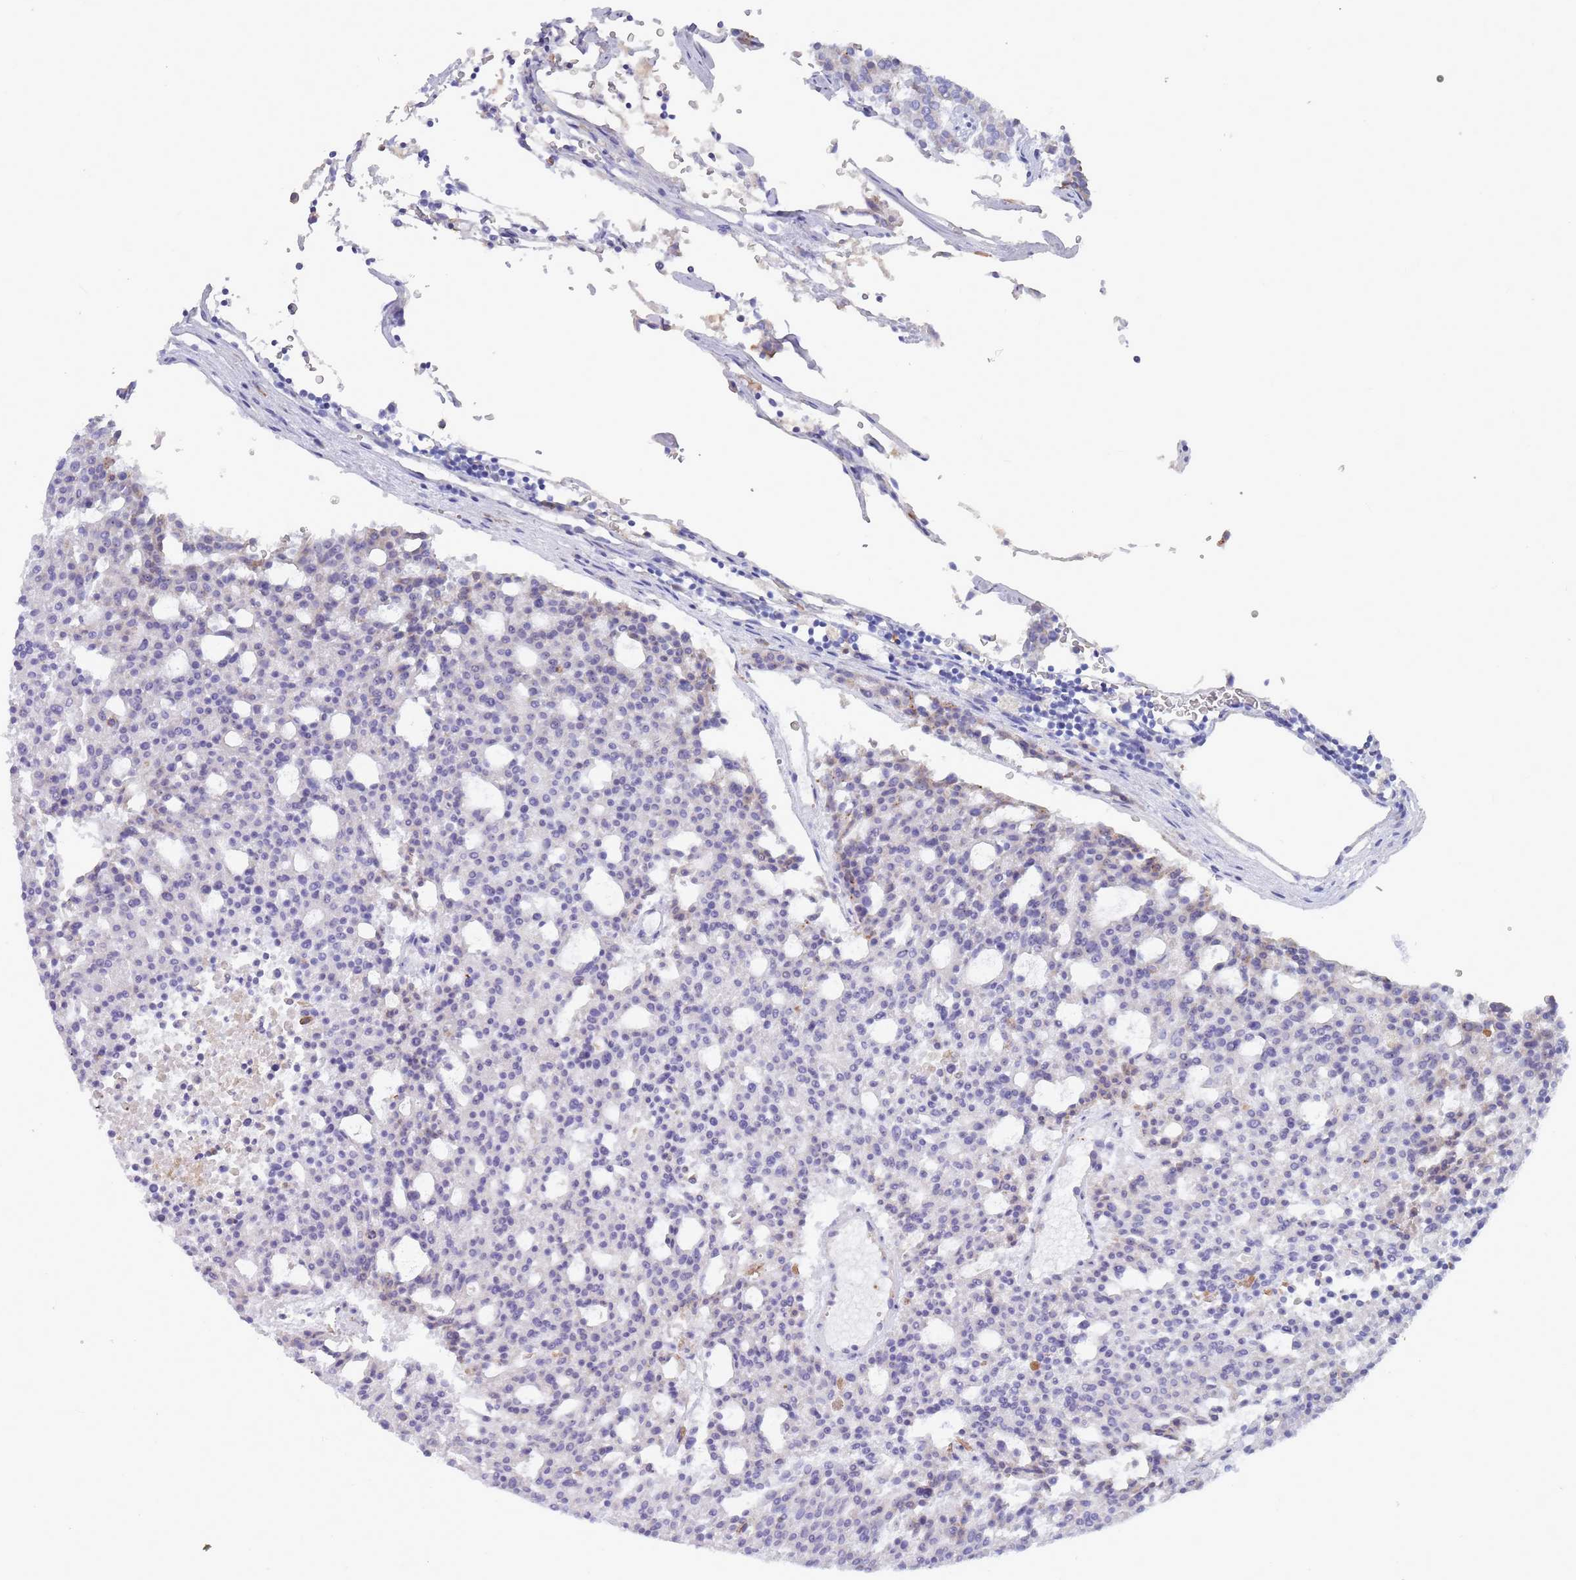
{"staining": {"intensity": "negative", "quantity": "none", "location": "none"}, "tissue": "carcinoid", "cell_type": "Tumor cells", "image_type": "cancer", "snomed": [{"axis": "morphology", "description": "Carcinoid, malignant, NOS"}, {"axis": "topography", "description": "Pancreas"}], "caption": "Tumor cells show no significant positivity in carcinoid (malignant).", "gene": "ST8SIA5", "patient": {"sex": "female", "age": 54}}